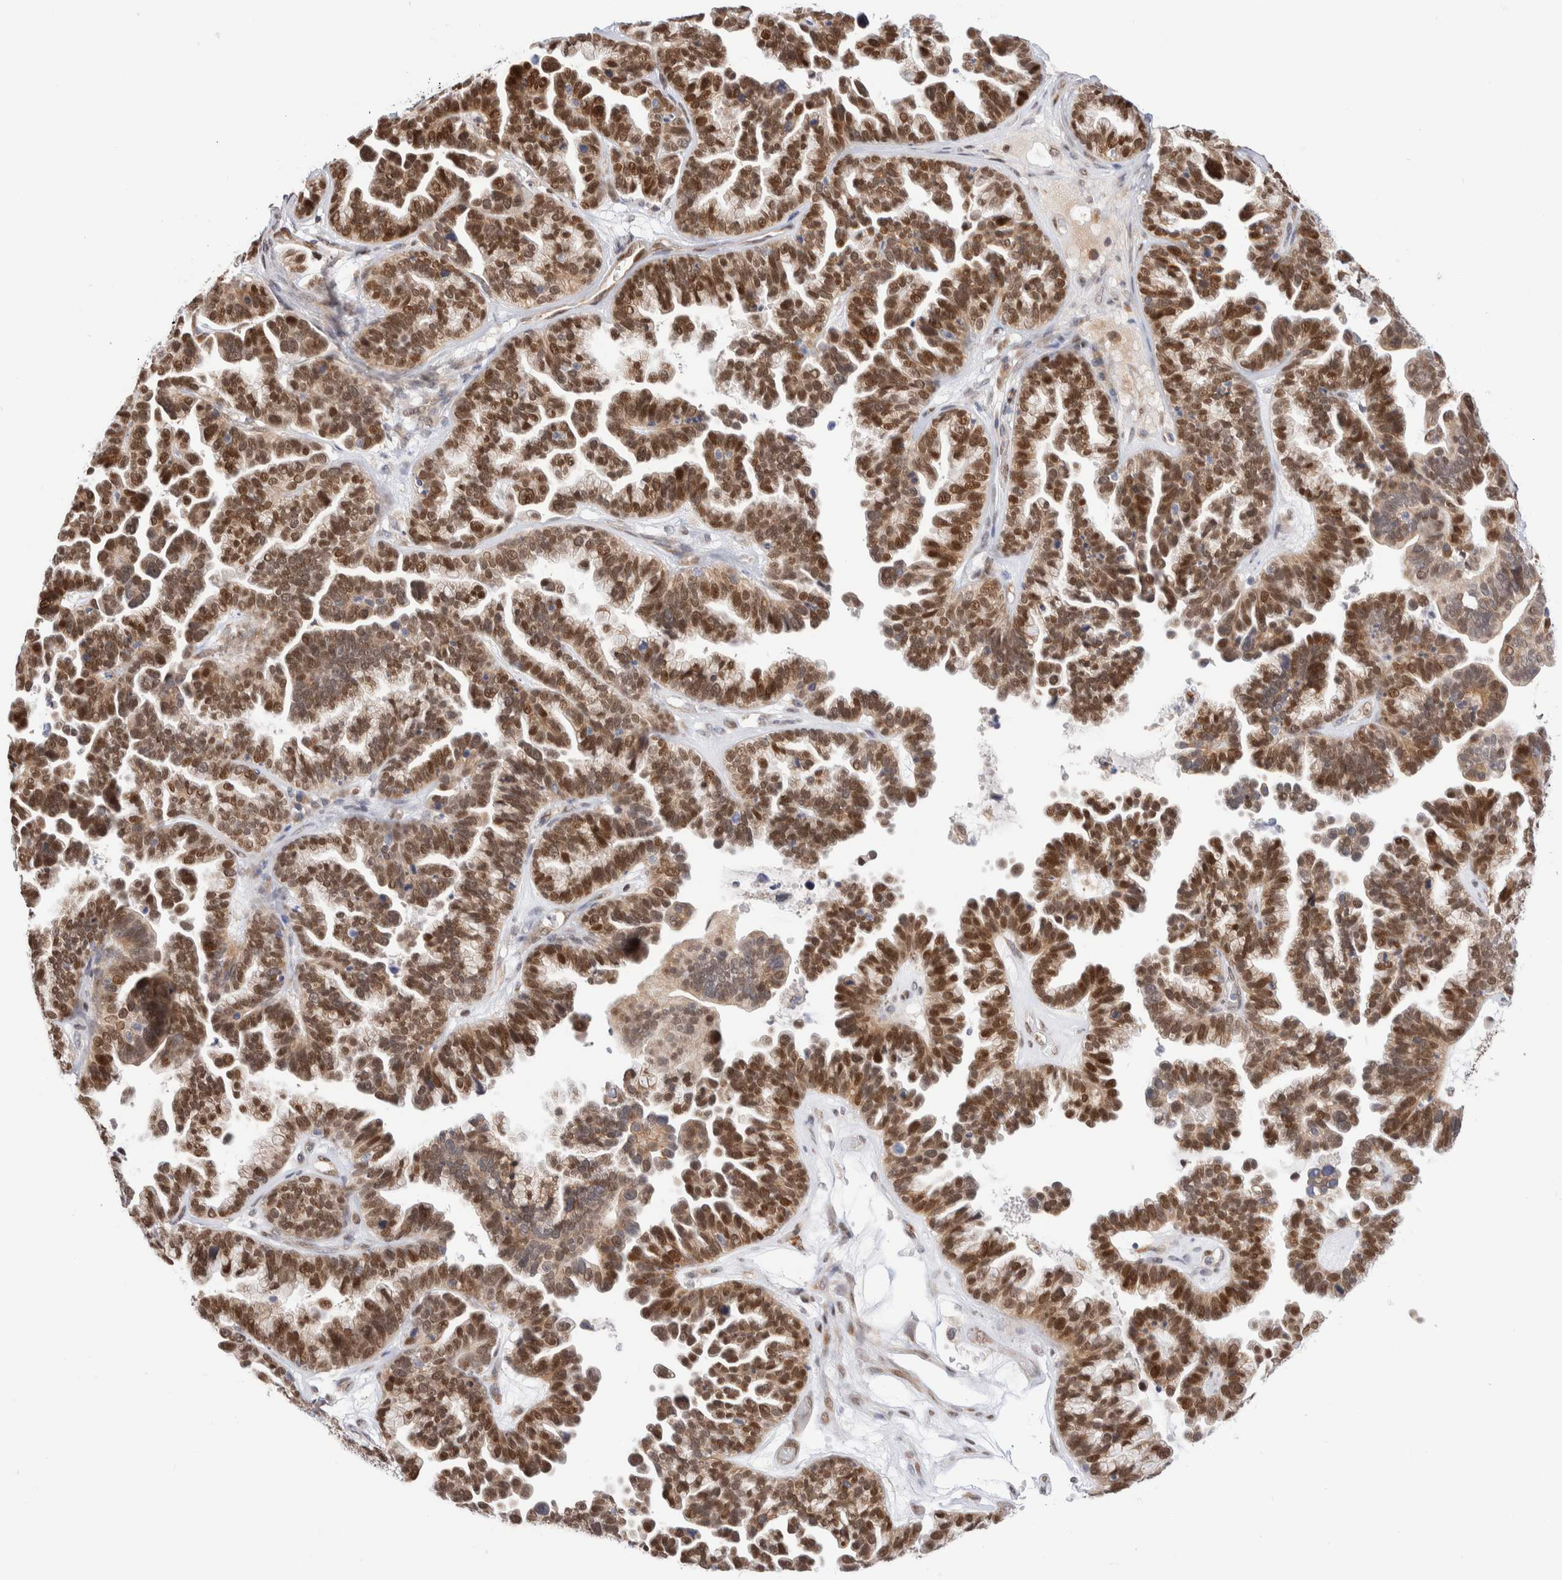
{"staining": {"intensity": "weak", "quantity": ">75%", "location": "cytoplasmic/membranous,nuclear"}, "tissue": "ovarian cancer", "cell_type": "Tumor cells", "image_type": "cancer", "snomed": [{"axis": "morphology", "description": "Cystadenocarcinoma, serous, NOS"}, {"axis": "topography", "description": "Ovary"}], "caption": "Brown immunohistochemical staining in human ovarian cancer shows weak cytoplasmic/membranous and nuclear staining in approximately >75% of tumor cells.", "gene": "NSMAF", "patient": {"sex": "female", "age": 56}}